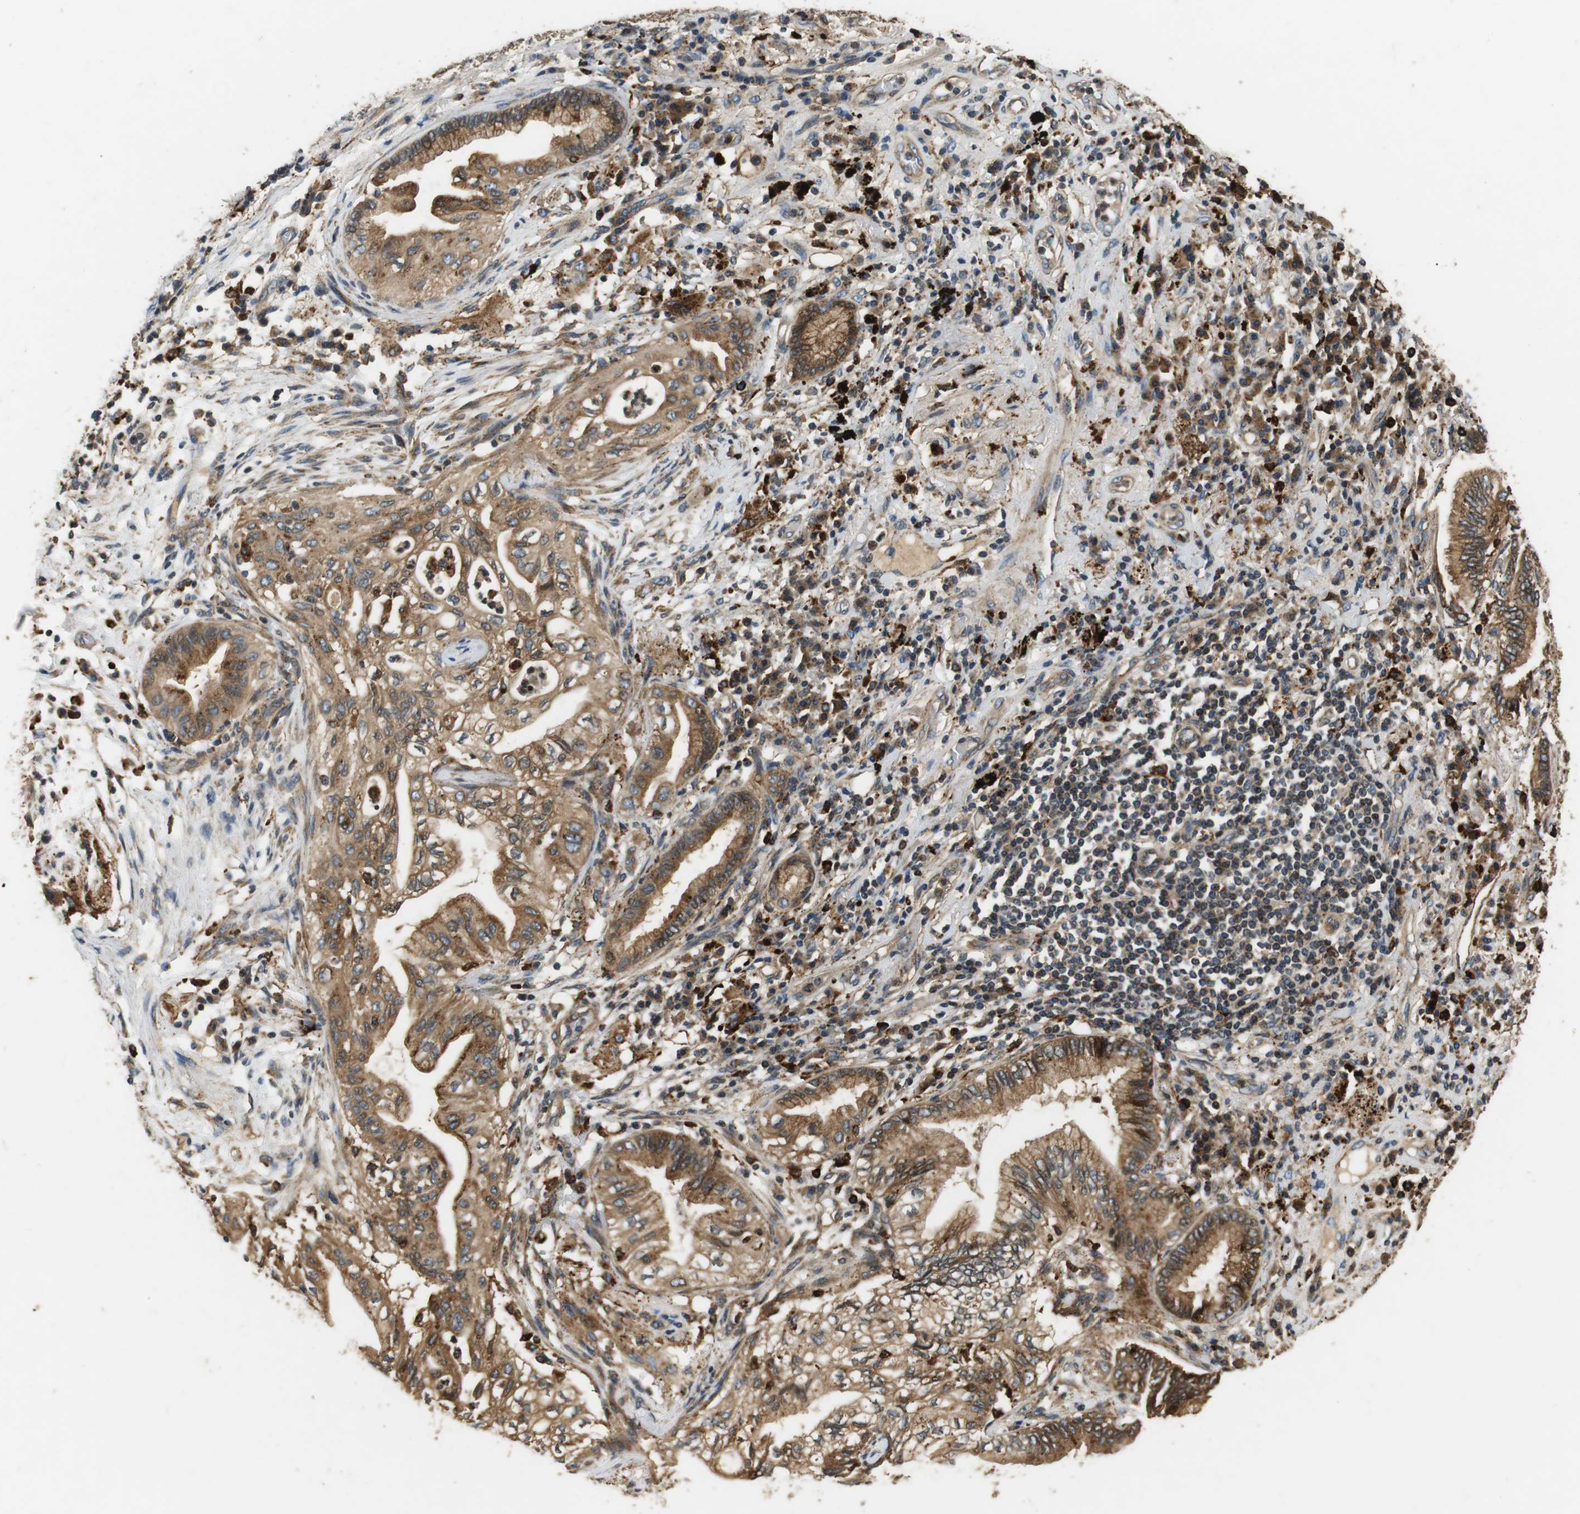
{"staining": {"intensity": "moderate", "quantity": ">75%", "location": "cytoplasmic/membranous,nuclear"}, "tissue": "lung cancer", "cell_type": "Tumor cells", "image_type": "cancer", "snomed": [{"axis": "morphology", "description": "Normal tissue, NOS"}, {"axis": "morphology", "description": "Adenocarcinoma, NOS"}, {"axis": "topography", "description": "Bronchus"}, {"axis": "topography", "description": "Lung"}], "caption": "This micrograph demonstrates IHC staining of human lung cancer, with medium moderate cytoplasmic/membranous and nuclear expression in about >75% of tumor cells.", "gene": "TXNRD1", "patient": {"sex": "female", "age": 70}}